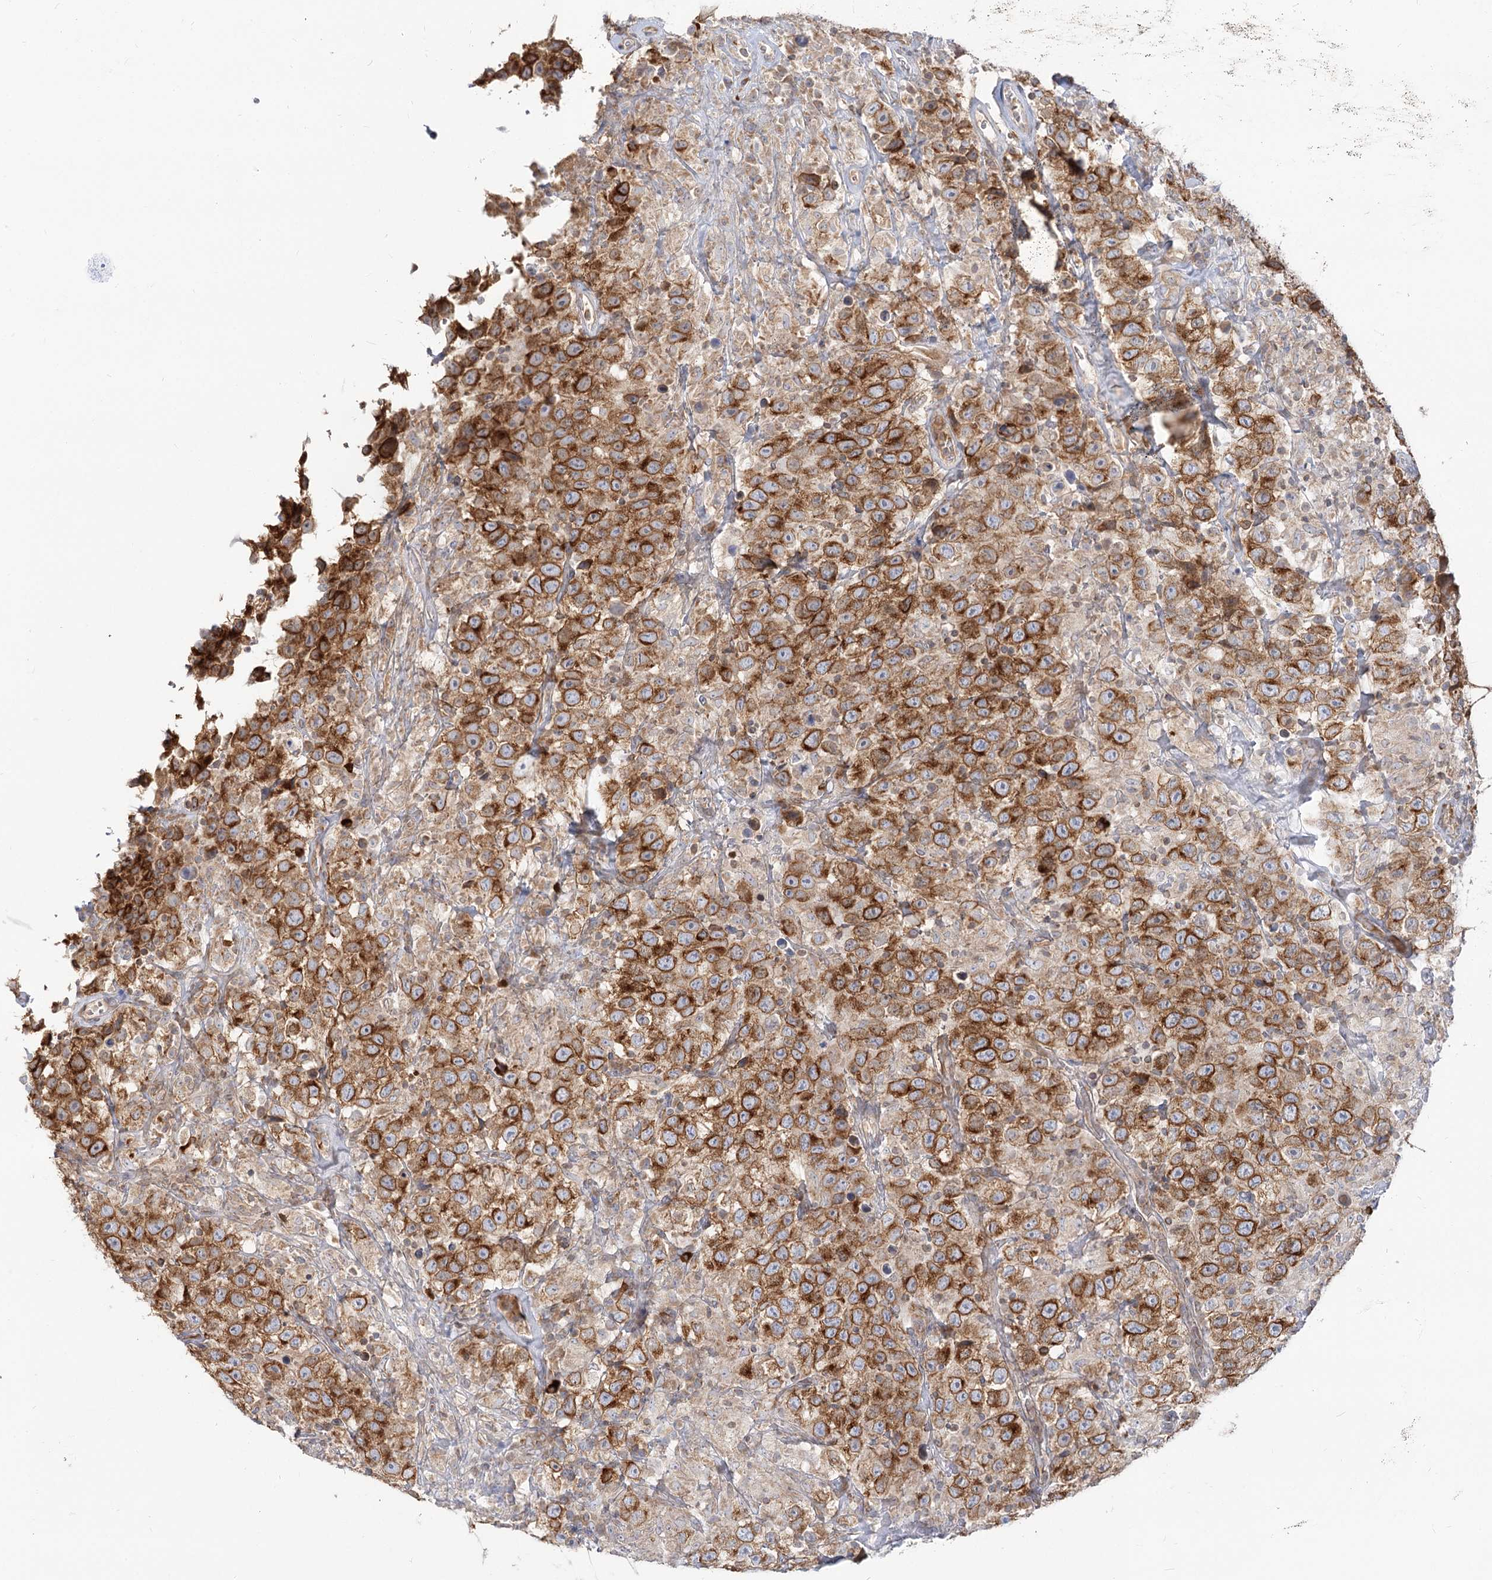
{"staining": {"intensity": "strong", "quantity": ">75%", "location": "cytoplasmic/membranous"}, "tissue": "testis cancer", "cell_type": "Tumor cells", "image_type": "cancer", "snomed": [{"axis": "morphology", "description": "Seminoma, NOS"}, {"axis": "topography", "description": "Testis"}], "caption": "Immunohistochemical staining of testis seminoma shows strong cytoplasmic/membranous protein positivity in about >75% of tumor cells. The staining is performed using DAB (3,3'-diaminobenzidine) brown chromogen to label protein expression. The nuclei are counter-stained blue using hematoxylin.", "gene": "MTMR3", "patient": {"sex": "male", "age": 41}}